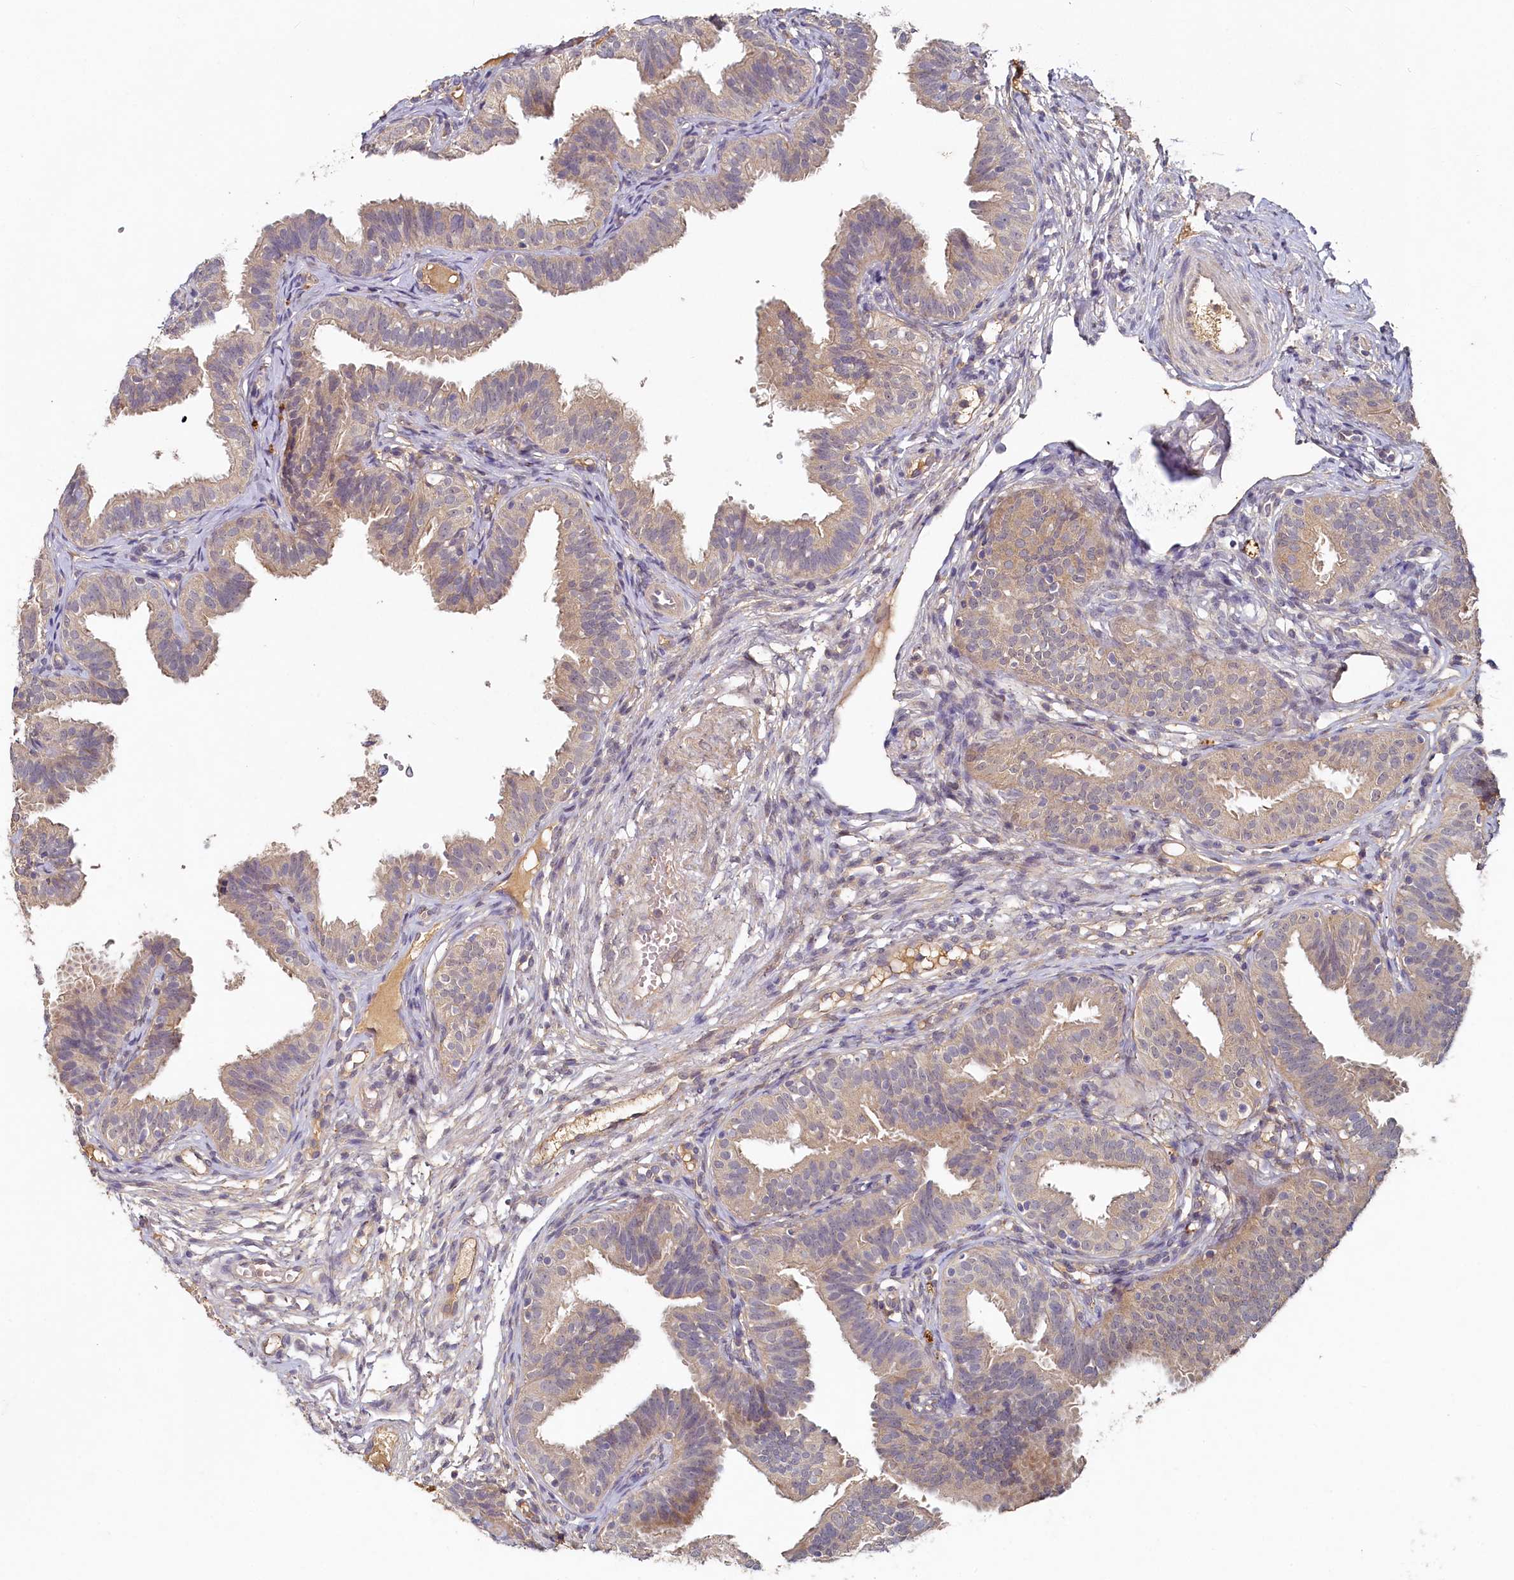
{"staining": {"intensity": "weak", "quantity": "25%-75%", "location": "cytoplasmic/membranous"}, "tissue": "fallopian tube", "cell_type": "Glandular cells", "image_type": "normal", "snomed": [{"axis": "morphology", "description": "Normal tissue, NOS"}, {"axis": "topography", "description": "Fallopian tube"}], "caption": "DAB (3,3'-diaminobenzidine) immunohistochemical staining of benign fallopian tube displays weak cytoplasmic/membranous protein expression in approximately 25%-75% of glandular cells.", "gene": "HERC3", "patient": {"sex": "female", "age": 35}}